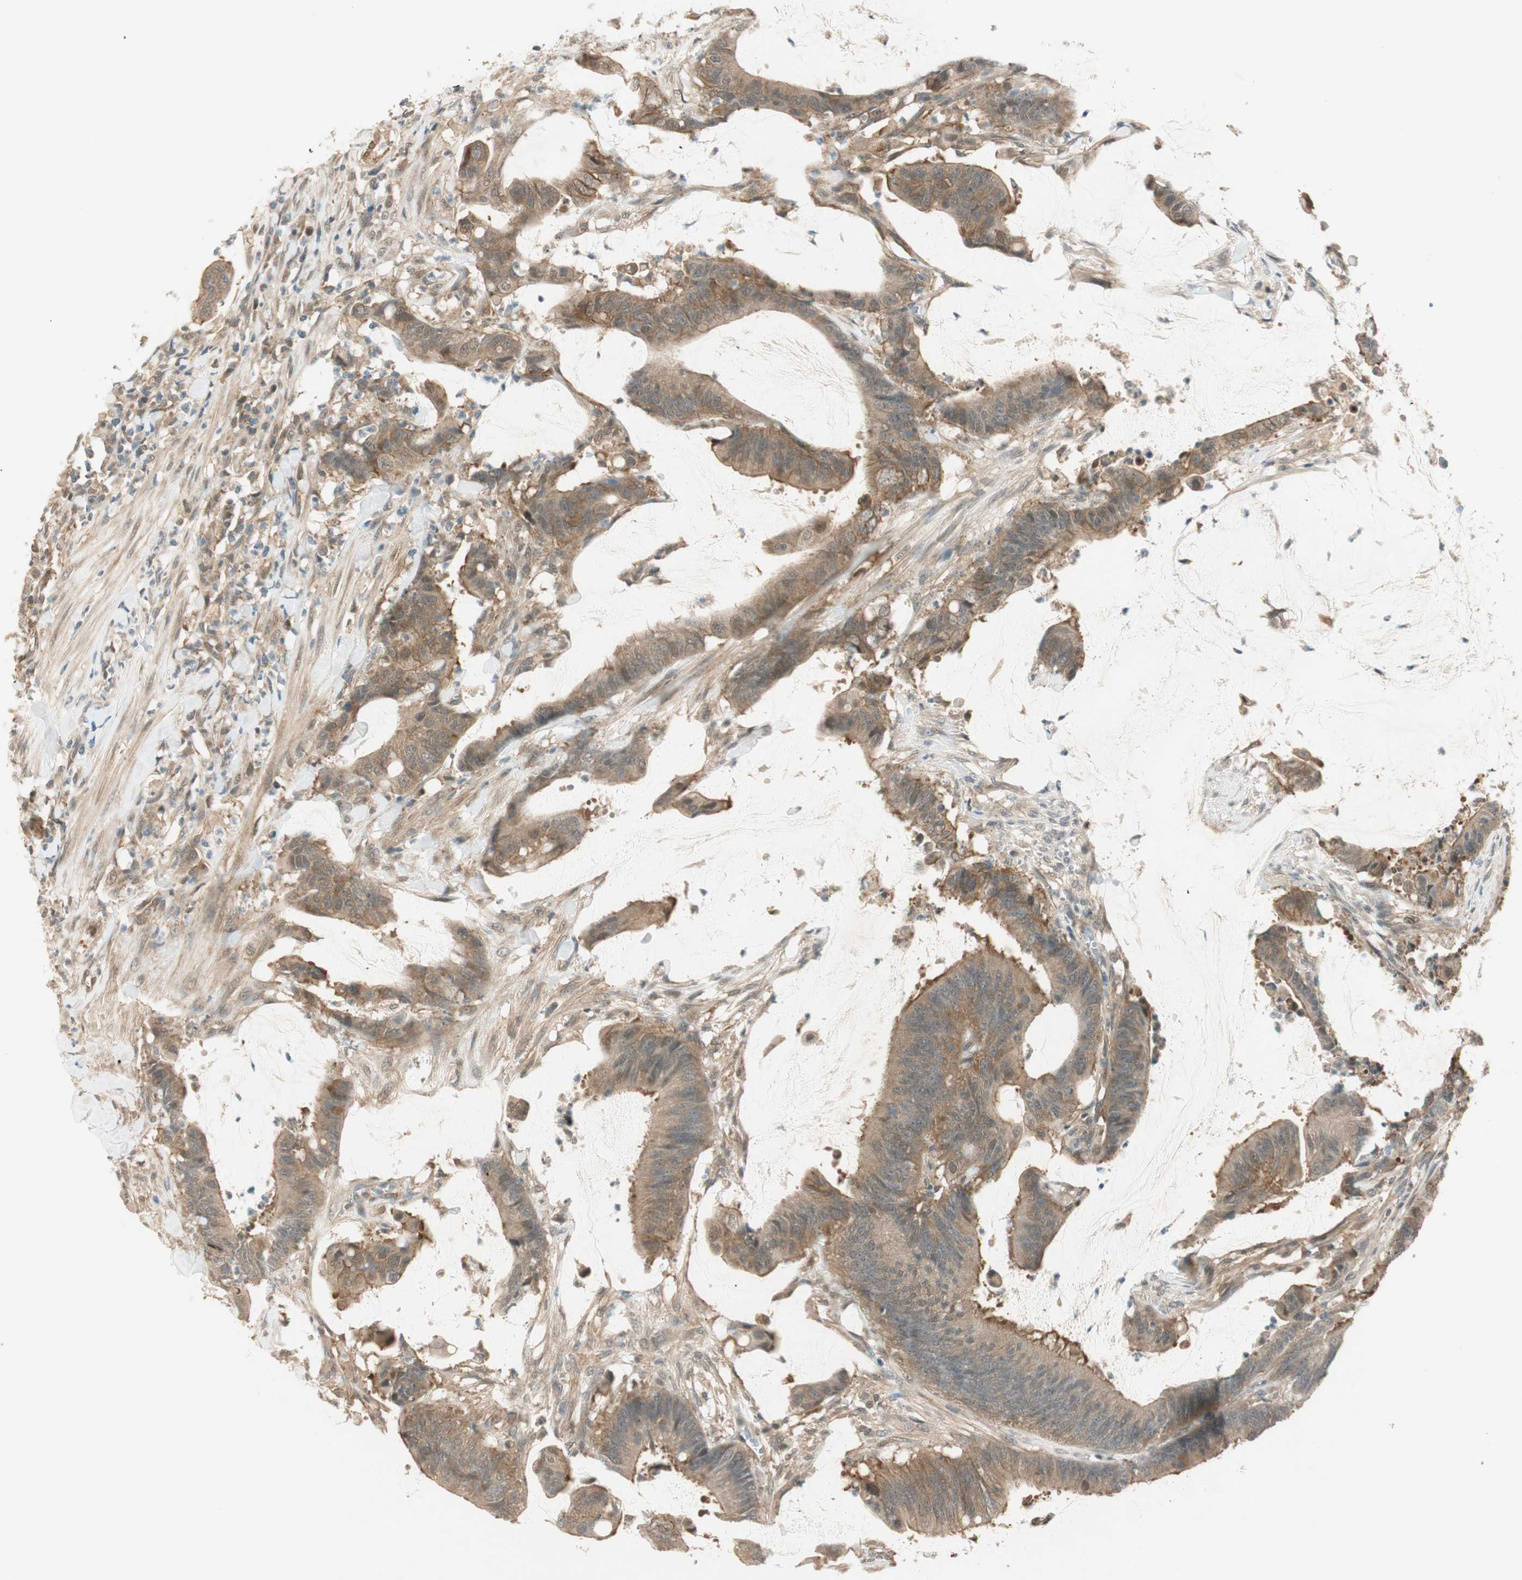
{"staining": {"intensity": "moderate", "quantity": ">75%", "location": "cytoplasmic/membranous"}, "tissue": "colorectal cancer", "cell_type": "Tumor cells", "image_type": "cancer", "snomed": [{"axis": "morphology", "description": "Adenocarcinoma, NOS"}, {"axis": "topography", "description": "Rectum"}], "caption": "The micrograph displays immunohistochemical staining of colorectal cancer. There is moderate cytoplasmic/membranous expression is seen in about >75% of tumor cells. Using DAB (brown) and hematoxylin (blue) stains, captured at high magnification using brightfield microscopy.", "gene": "PSMD8", "patient": {"sex": "female", "age": 66}}